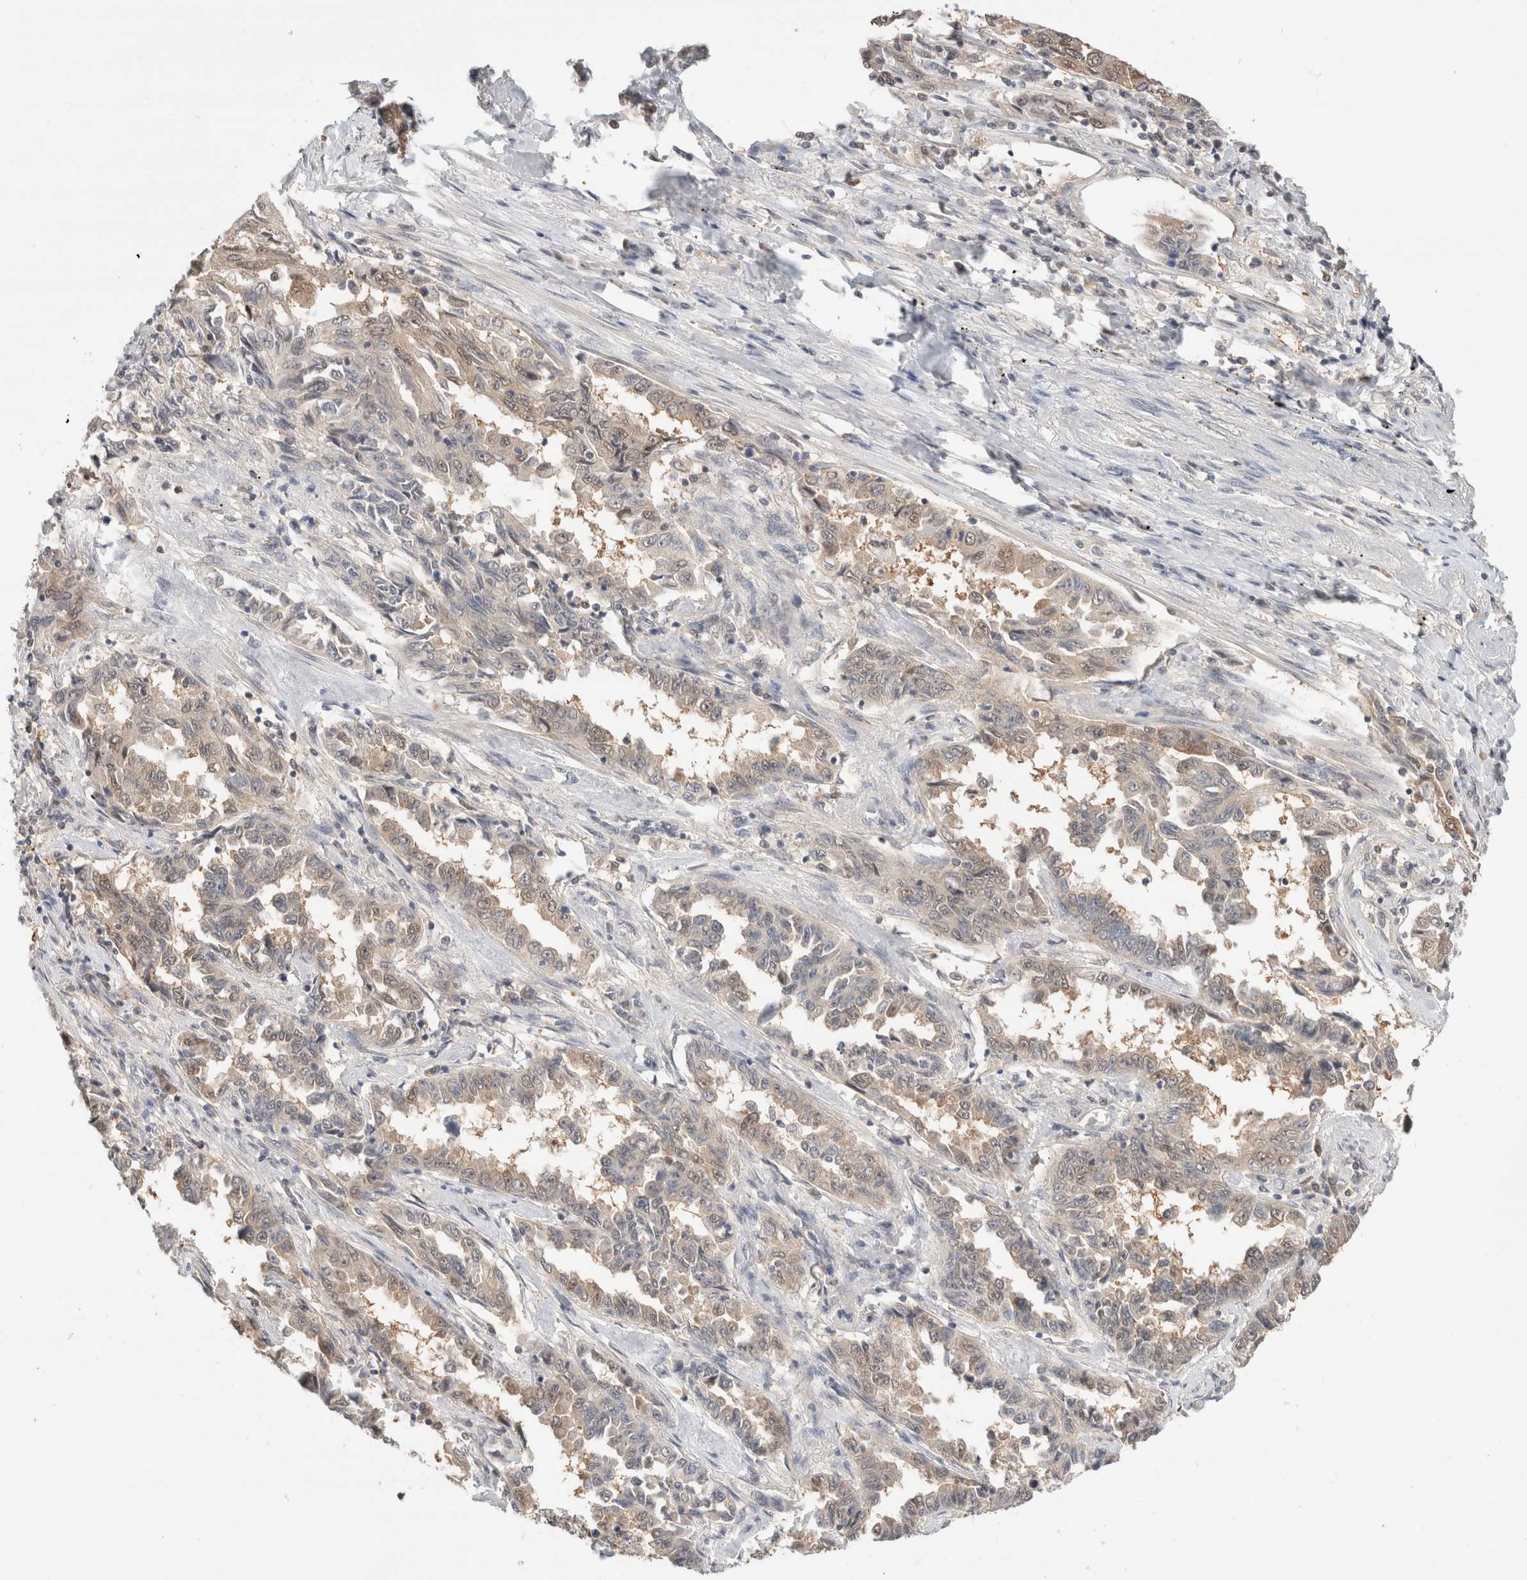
{"staining": {"intensity": "weak", "quantity": "25%-75%", "location": "cytoplasmic/membranous,nuclear"}, "tissue": "lung cancer", "cell_type": "Tumor cells", "image_type": "cancer", "snomed": [{"axis": "morphology", "description": "Adenocarcinoma, NOS"}, {"axis": "topography", "description": "Lung"}], "caption": "Protein expression analysis of human lung cancer (adenocarcinoma) reveals weak cytoplasmic/membranous and nuclear staining in approximately 25%-75% of tumor cells. The staining was performed using DAB to visualize the protein expression in brown, while the nuclei were stained in blue with hematoxylin (Magnification: 20x).", "gene": "C17orf97", "patient": {"sex": "female", "age": 51}}